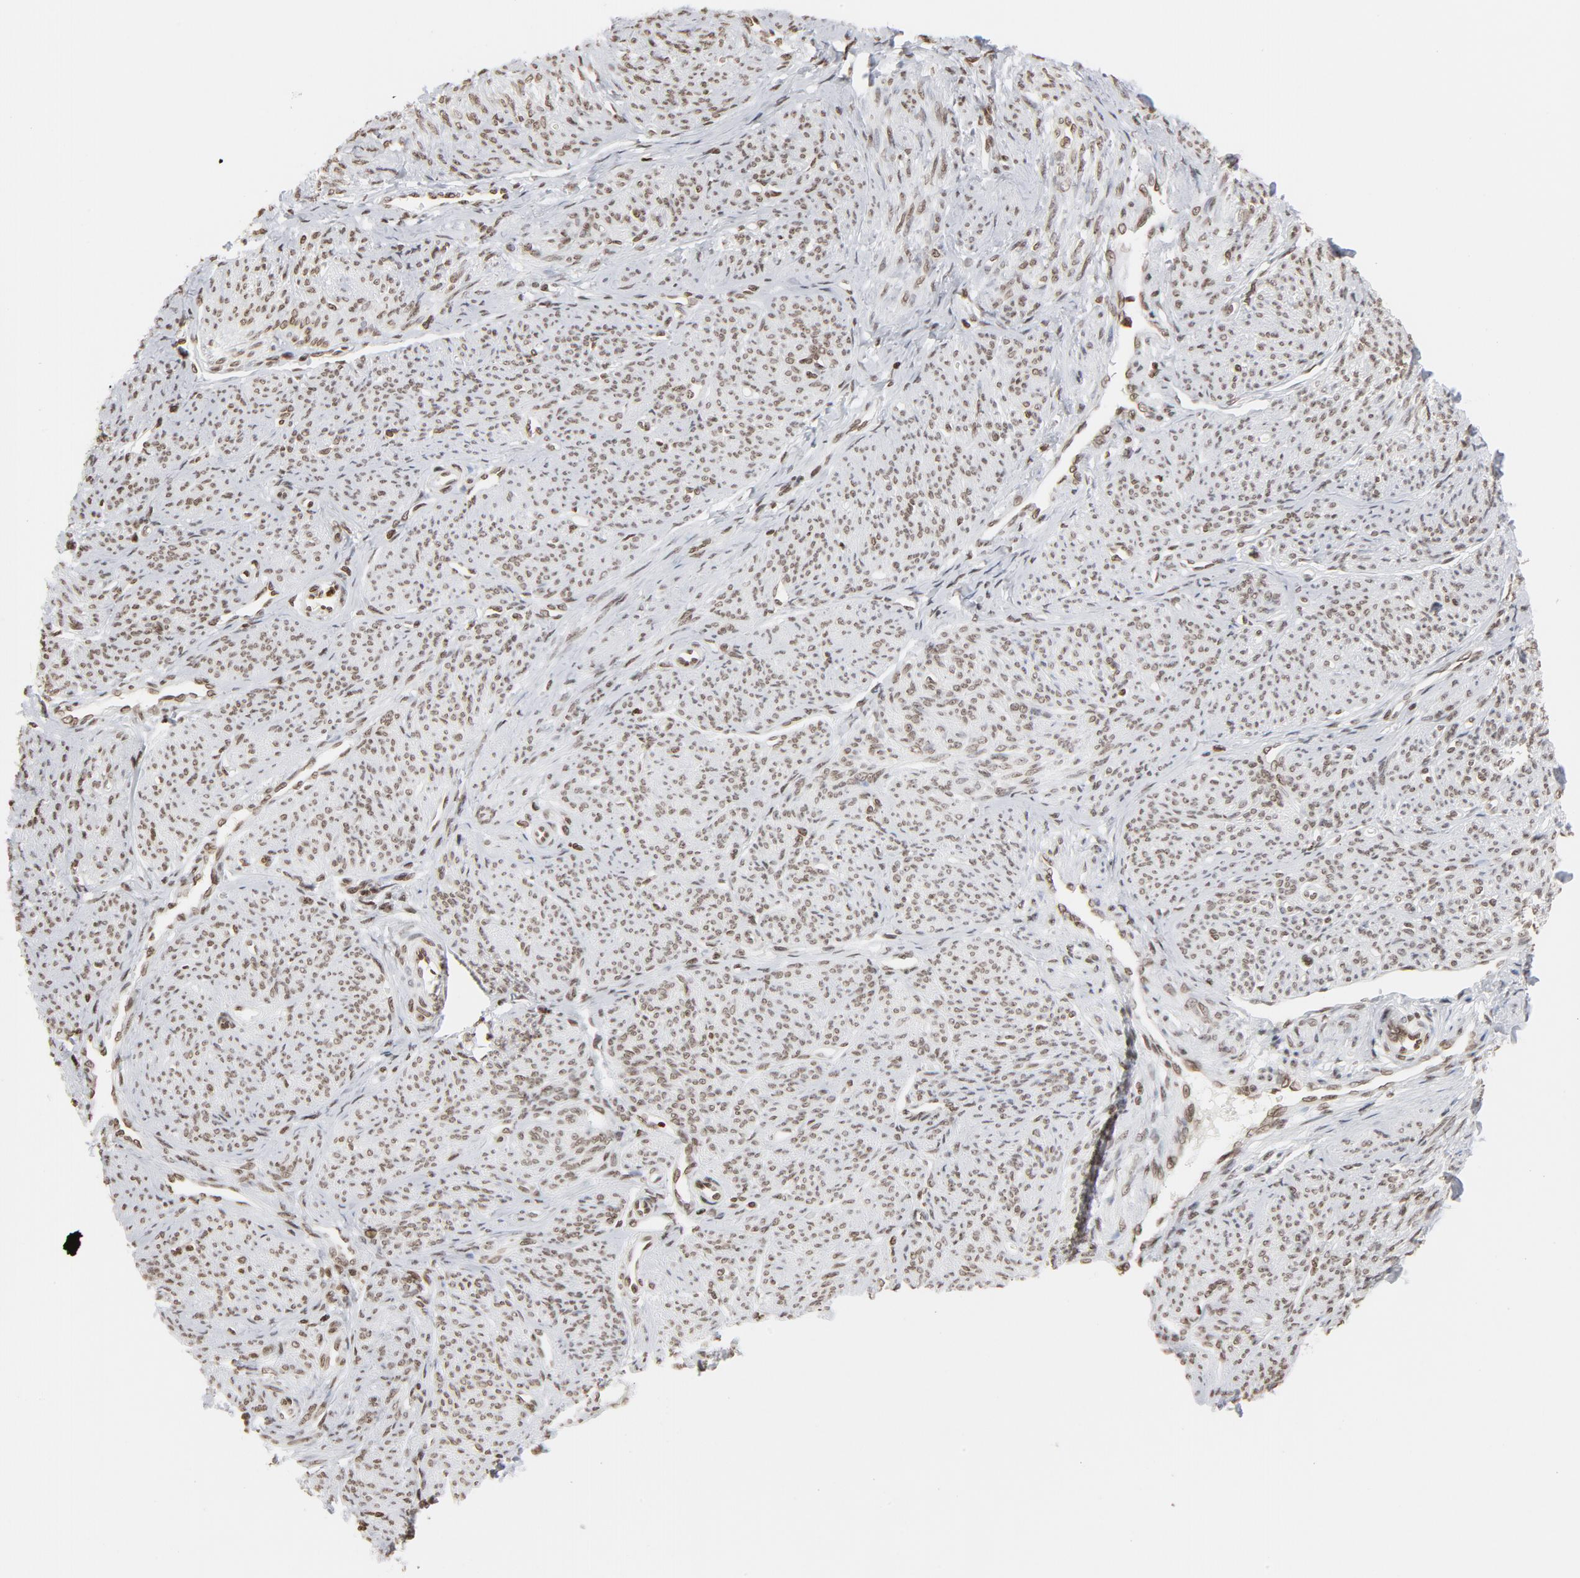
{"staining": {"intensity": "weak", "quantity": ">75%", "location": "nuclear"}, "tissue": "smooth muscle", "cell_type": "Smooth muscle cells", "image_type": "normal", "snomed": [{"axis": "morphology", "description": "Normal tissue, NOS"}, {"axis": "topography", "description": "Smooth muscle"}], "caption": "Protein staining by immunohistochemistry (IHC) exhibits weak nuclear positivity in about >75% of smooth muscle cells in benign smooth muscle.", "gene": "H2AC12", "patient": {"sex": "female", "age": 65}}